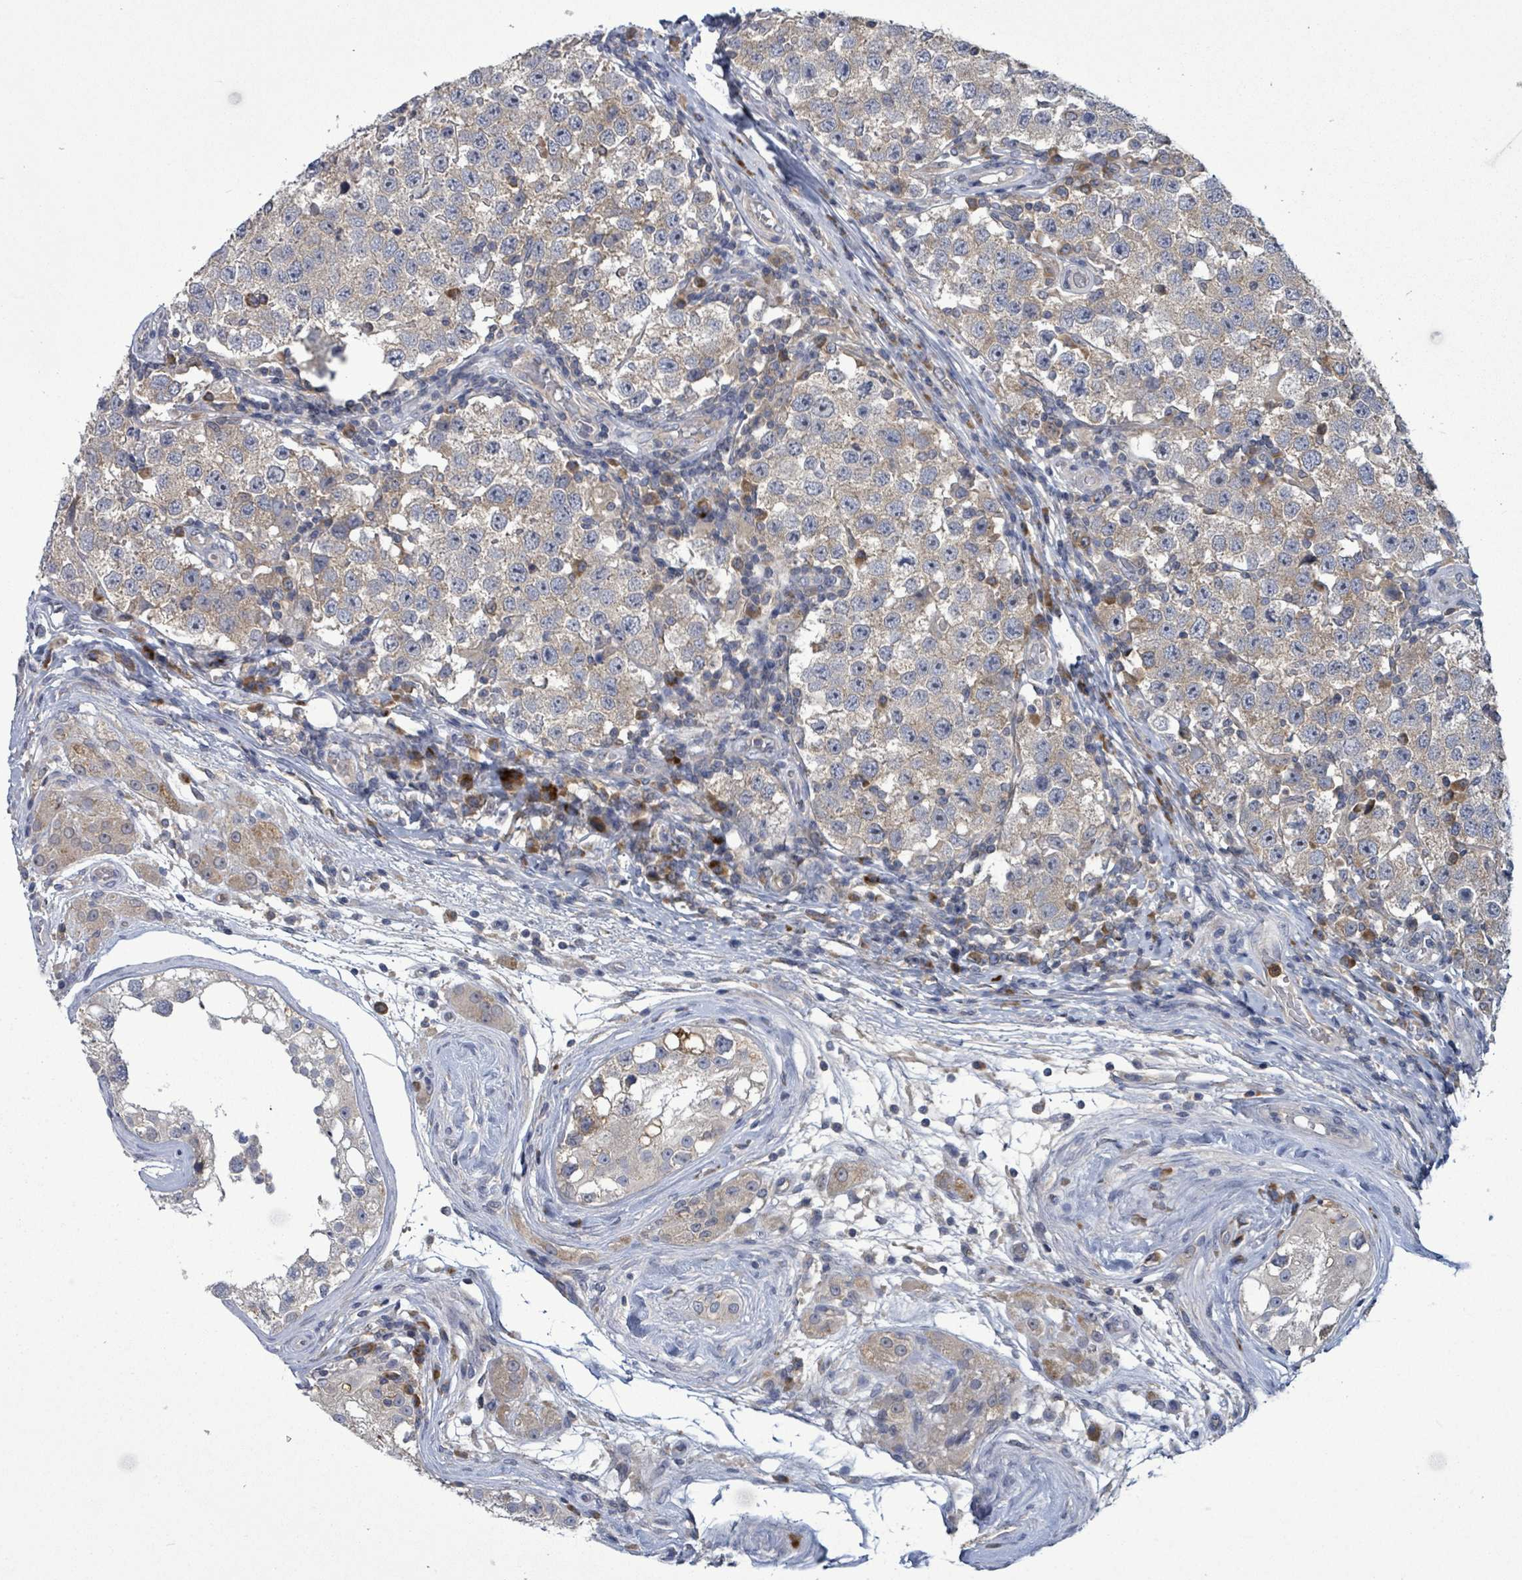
{"staining": {"intensity": "weak", "quantity": "<25%", "location": "cytoplasmic/membranous"}, "tissue": "testis cancer", "cell_type": "Tumor cells", "image_type": "cancer", "snomed": [{"axis": "morphology", "description": "Seminoma, NOS"}, {"axis": "topography", "description": "Testis"}], "caption": "Tumor cells show no significant expression in testis cancer. (Brightfield microscopy of DAB (3,3'-diaminobenzidine) immunohistochemistry at high magnification).", "gene": "SERPINE3", "patient": {"sex": "male", "age": 34}}